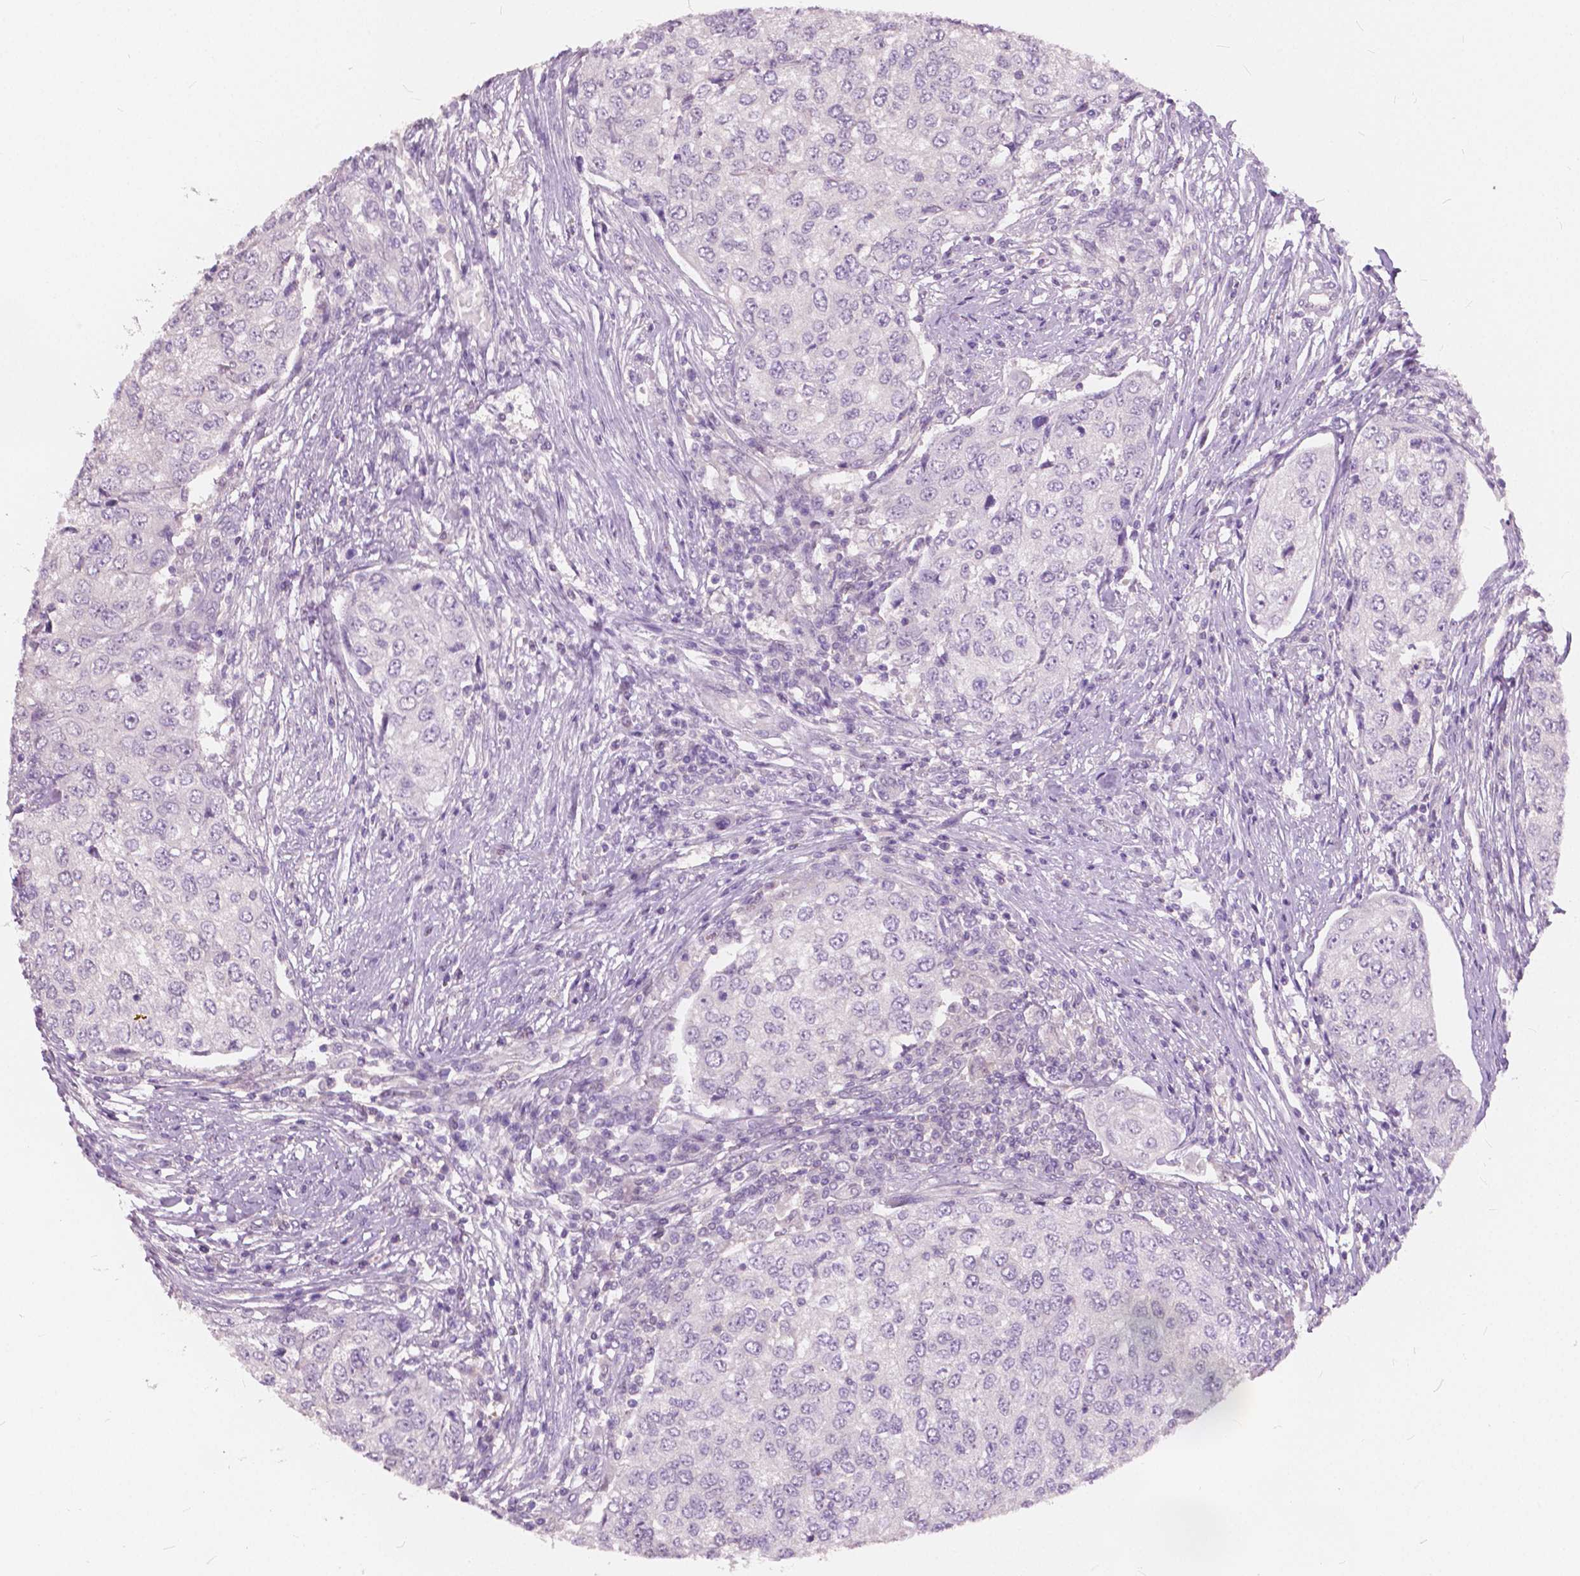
{"staining": {"intensity": "negative", "quantity": "none", "location": "none"}, "tissue": "urothelial cancer", "cell_type": "Tumor cells", "image_type": "cancer", "snomed": [{"axis": "morphology", "description": "Urothelial carcinoma, High grade"}, {"axis": "topography", "description": "Urinary bladder"}], "caption": "Immunohistochemistry of urothelial carcinoma (high-grade) displays no staining in tumor cells.", "gene": "TKFC", "patient": {"sex": "female", "age": 78}}